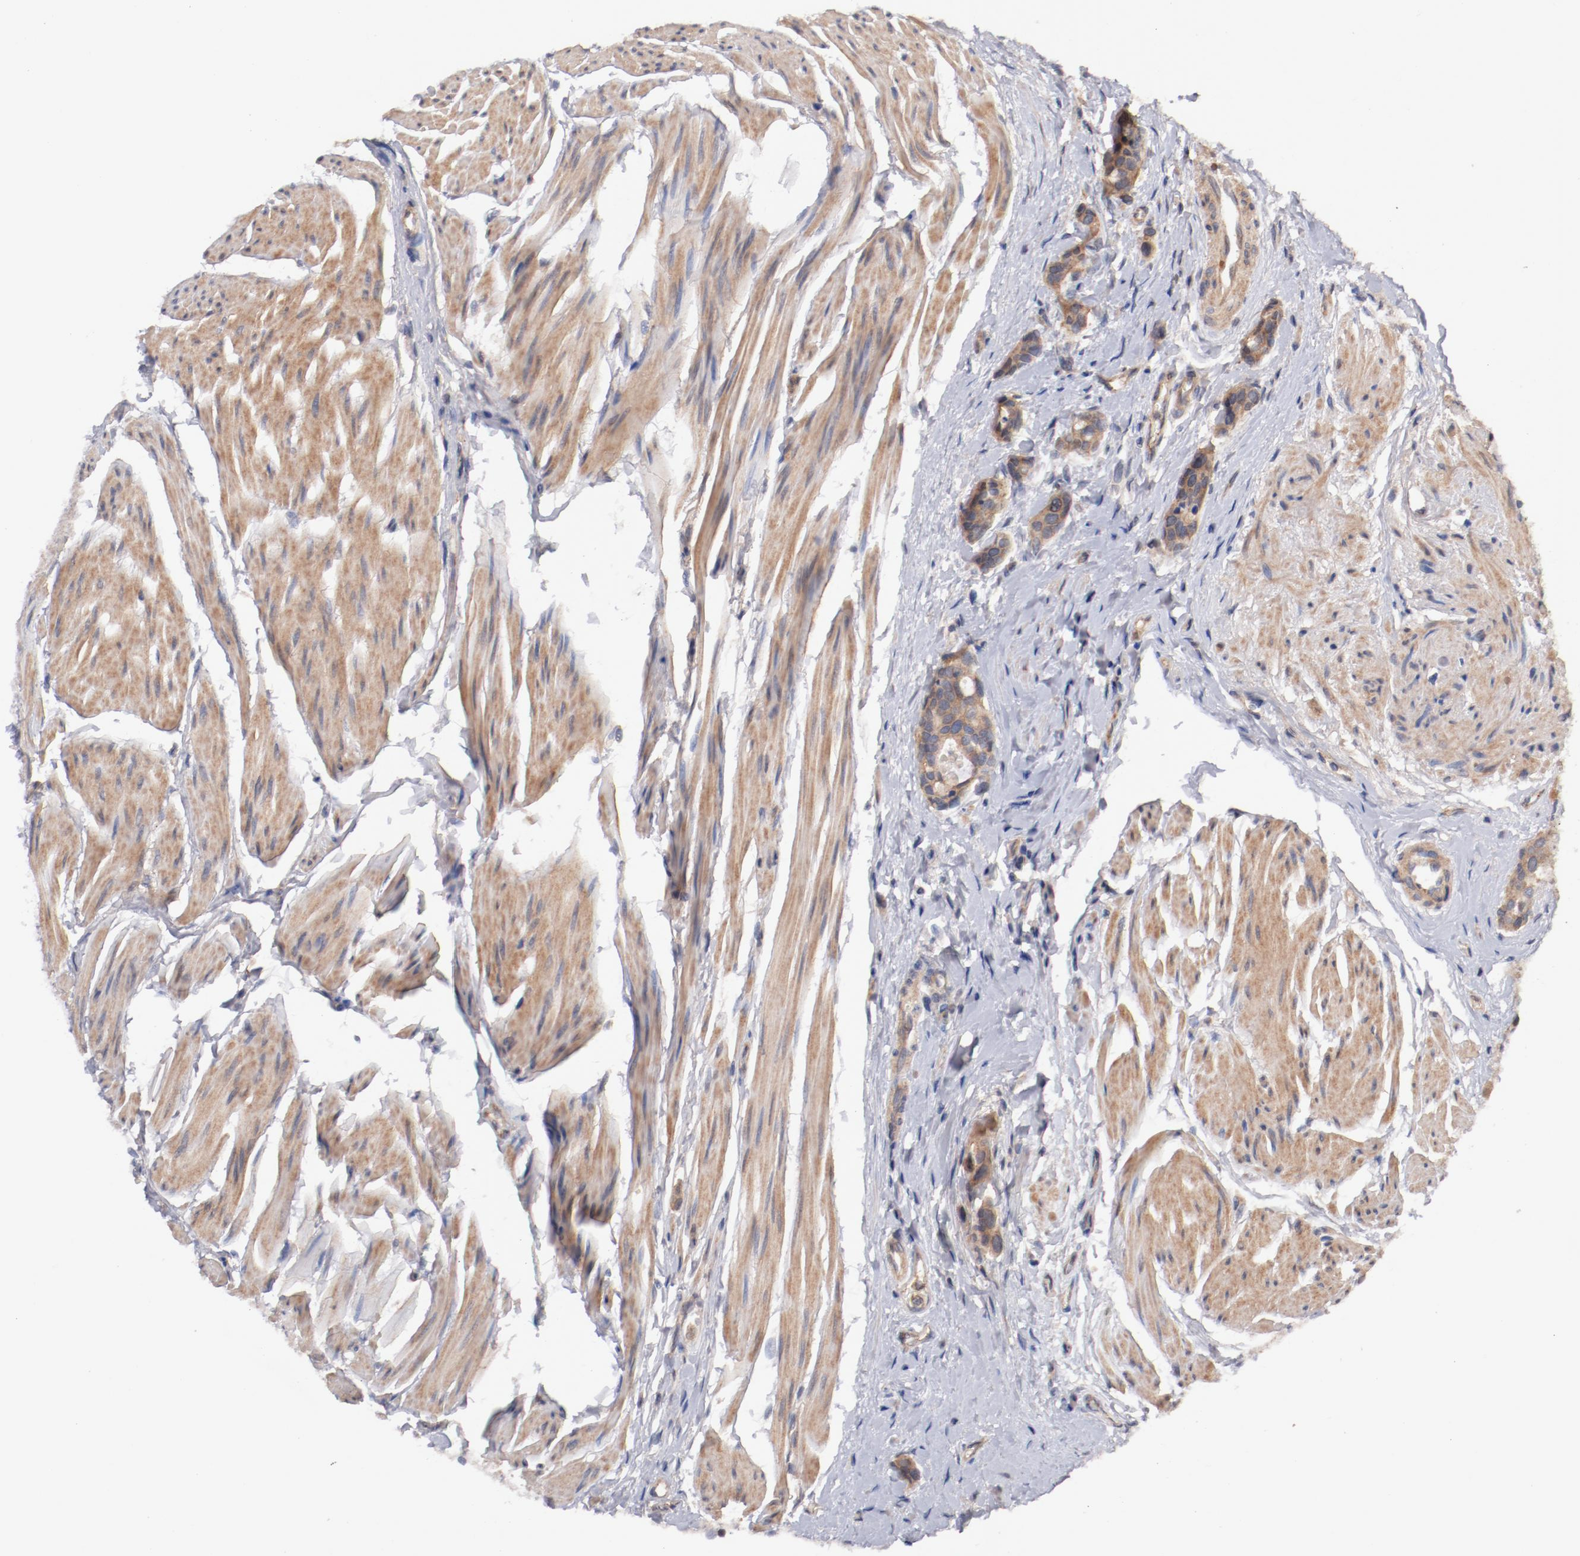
{"staining": {"intensity": "moderate", "quantity": ">75%", "location": "cytoplasmic/membranous"}, "tissue": "urothelial cancer", "cell_type": "Tumor cells", "image_type": "cancer", "snomed": [{"axis": "morphology", "description": "Urothelial carcinoma, High grade"}, {"axis": "topography", "description": "Urinary bladder"}], "caption": "A medium amount of moderate cytoplasmic/membranous expression is appreciated in about >75% of tumor cells in high-grade urothelial carcinoma tissue. (Stains: DAB (3,3'-diaminobenzidine) in brown, nuclei in blue, Microscopy: brightfield microscopy at high magnification).", "gene": "GUF1", "patient": {"sex": "male", "age": 78}}